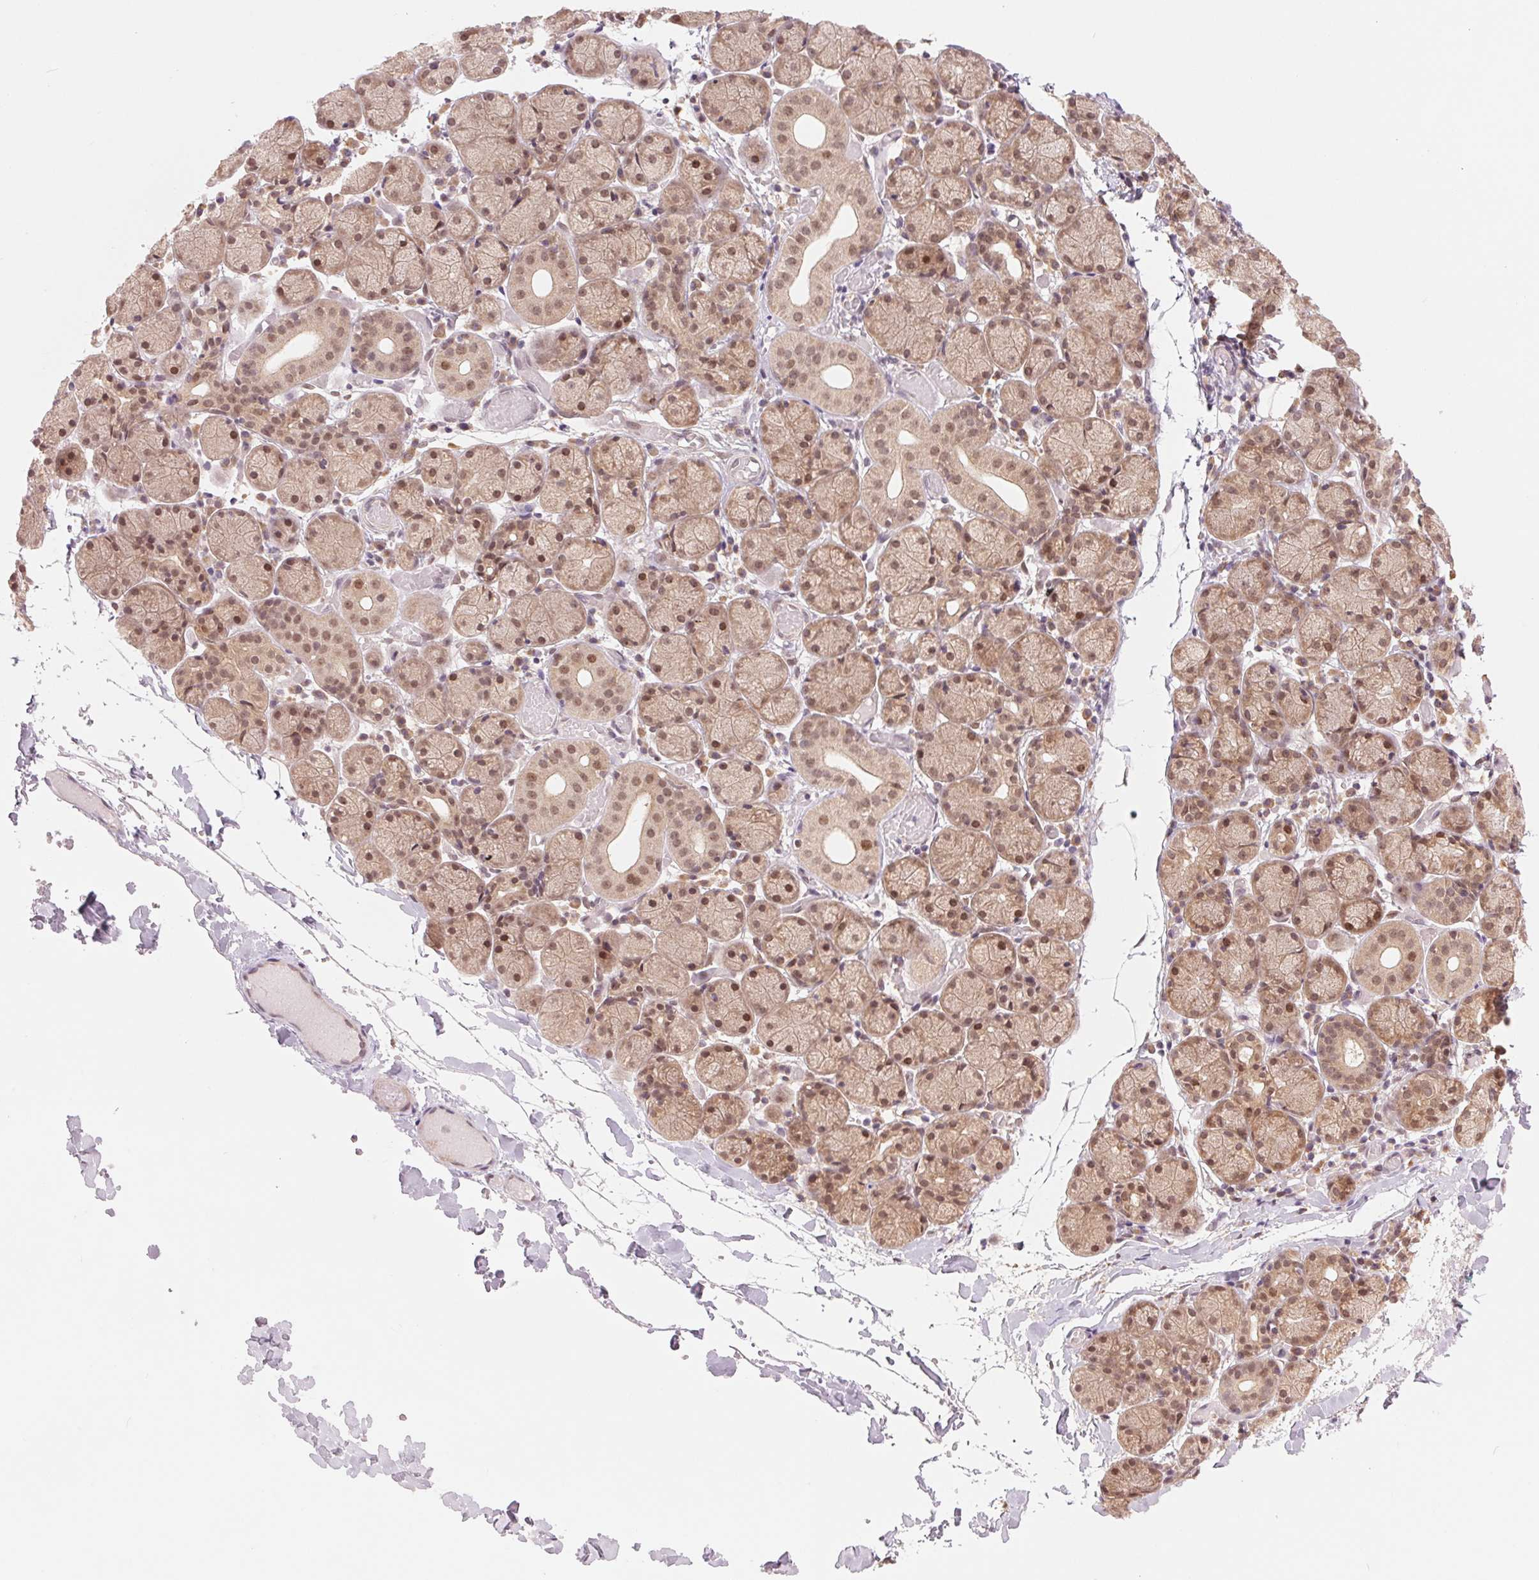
{"staining": {"intensity": "moderate", "quantity": ">75%", "location": "cytoplasmic/membranous,nuclear"}, "tissue": "salivary gland", "cell_type": "Glandular cells", "image_type": "normal", "snomed": [{"axis": "morphology", "description": "Normal tissue, NOS"}, {"axis": "topography", "description": "Salivary gland"}], "caption": "Moderate cytoplasmic/membranous,nuclear expression is appreciated in approximately >75% of glandular cells in benign salivary gland. The staining was performed using DAB, with brown indicating positive protein expression. Nuclei are stained blue with hematoxylin.", "gene": "ERI3", "patient": {"sex": "female", "age": 24}}